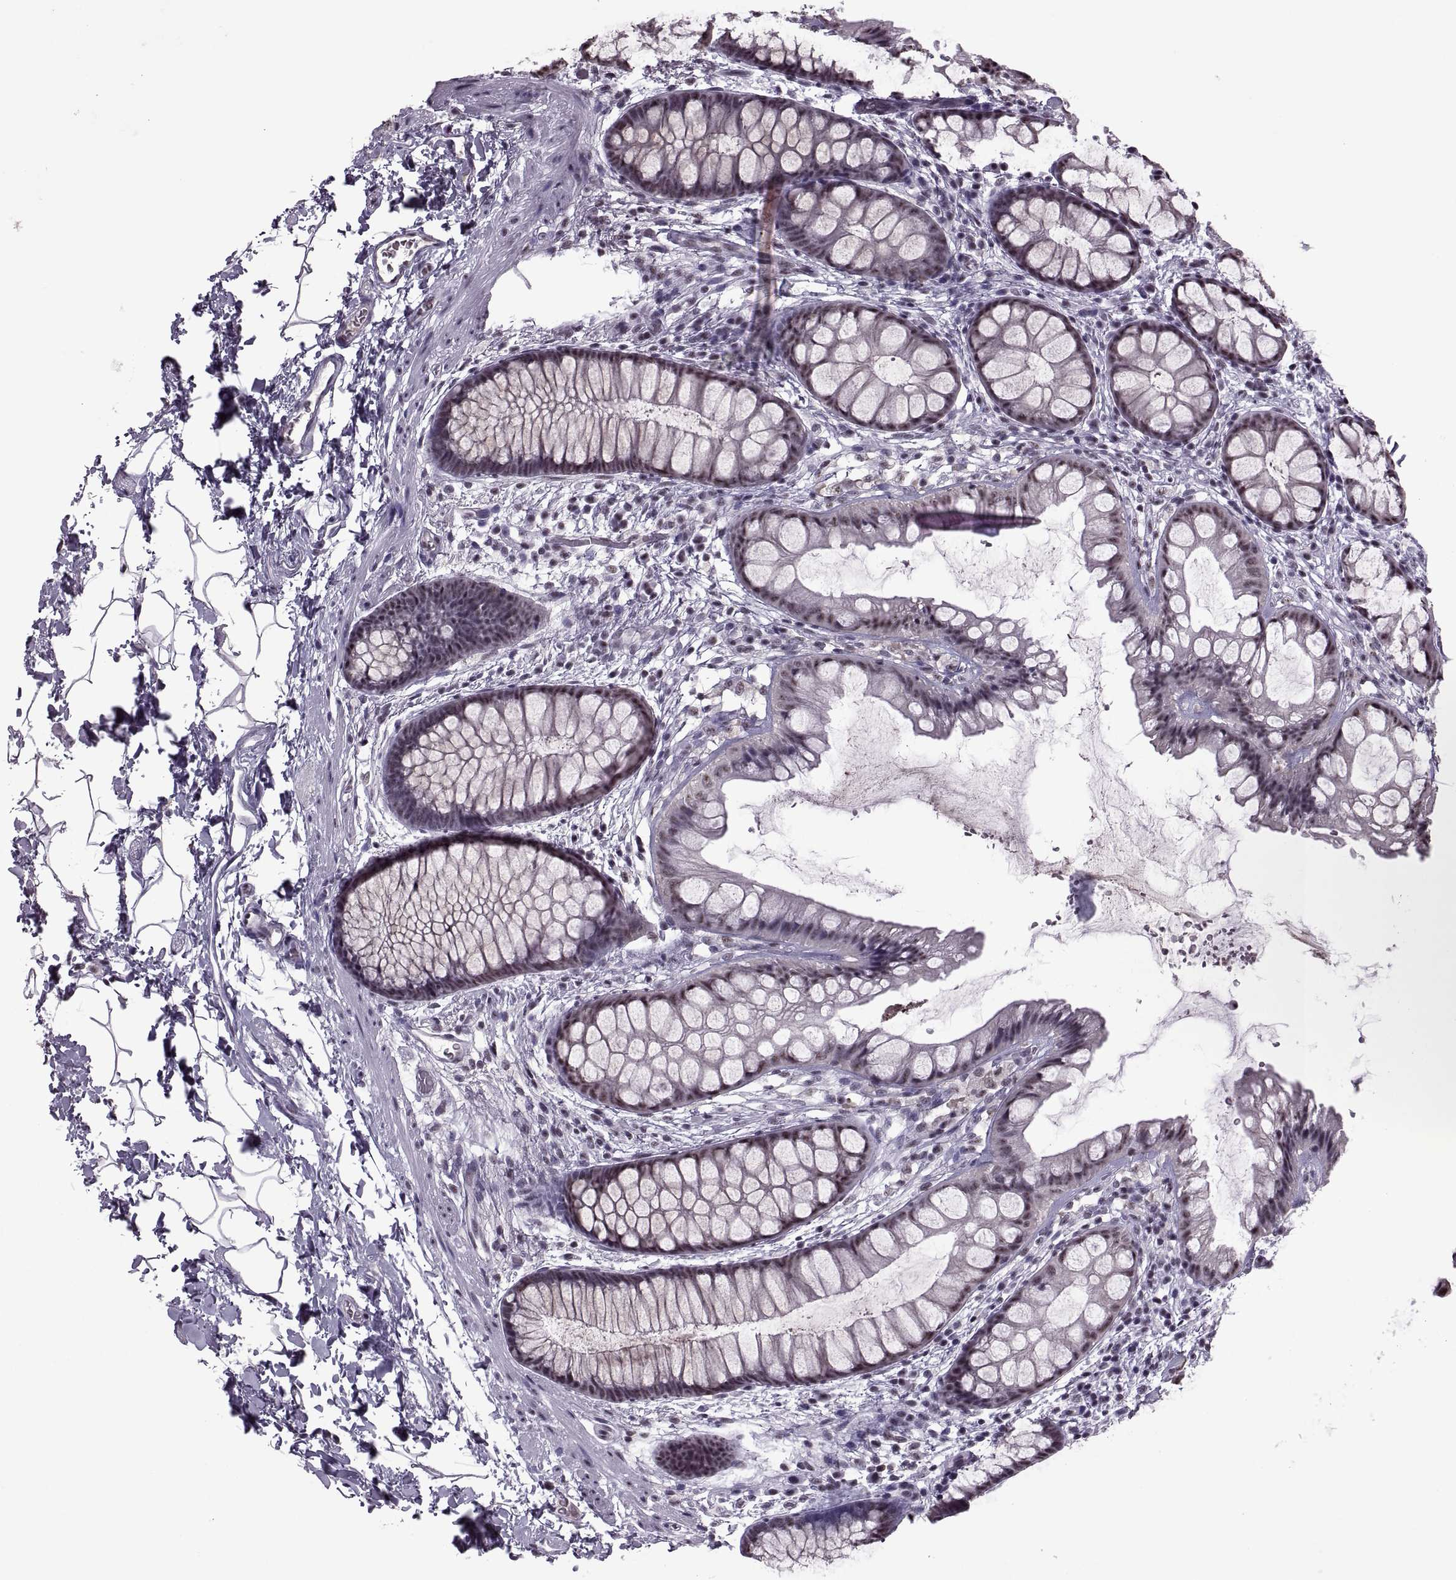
{"staining": {"intensity": "weak", "quantity": "25%-75%", "location": "nuclear"}, "tissue": "rectum", "cell_type": "Glandular cells", "image_type": "normal", "snomed": [{"axis": "morphology", "description": "Normal tissue, NOS"}, {"axis": "topography", "description": "Rectum"}], "caption": "This histopathology image reveals IHC staining of normal human rectum, with low weak nuclear positivity in approximately 25%-75% of glandular cells.", "gene": "MAGEA4", "patient": {"sex": "female", "age": 62}}